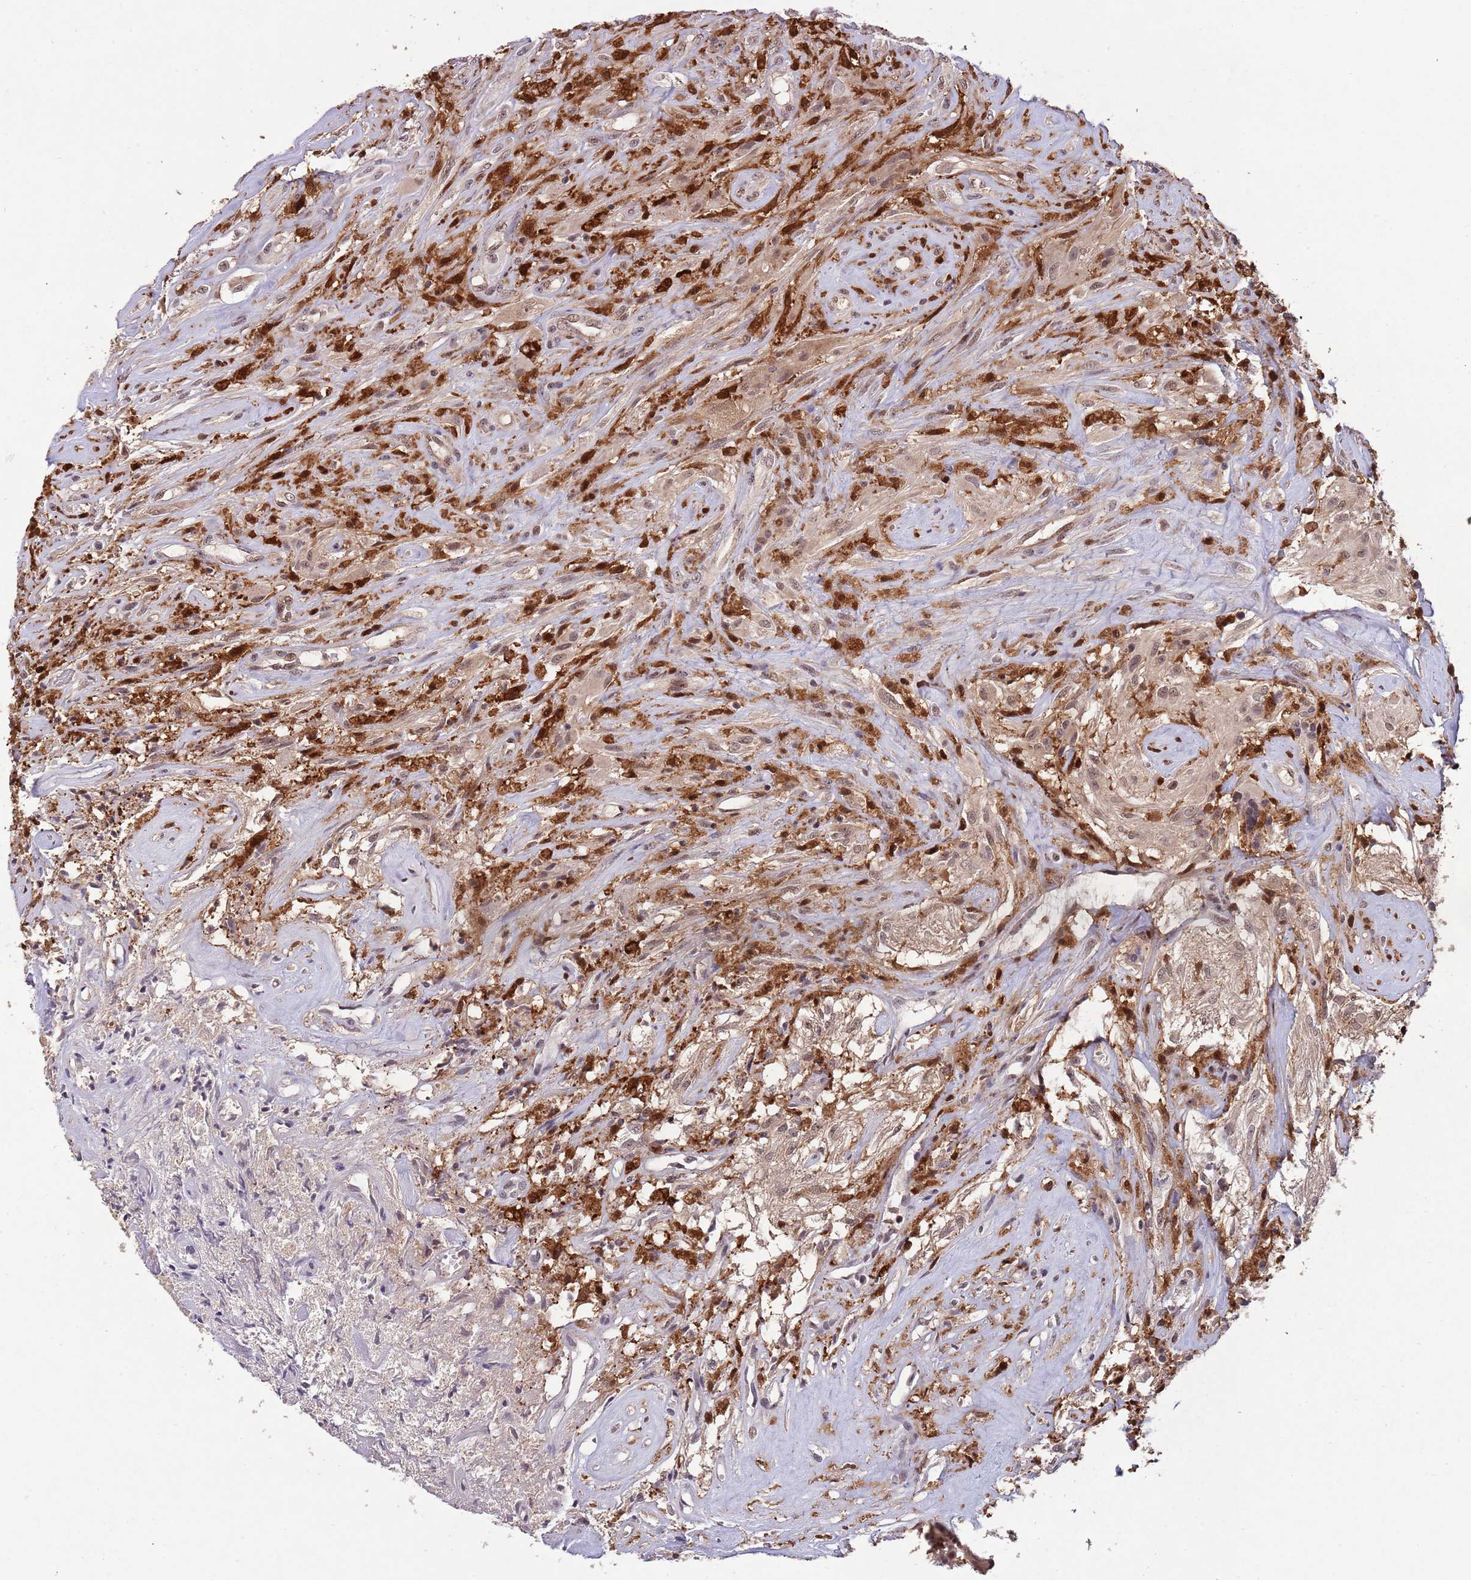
{"staining": {"intensity": "moderate", "quantity": ">75%", "location": "cytoplasmic/membranous,nuclear"}, "tissue": "glioma", "cell_type": "Tumor cells", "image_type": "cancer", "snomed": [{"axis": "morphology", "description": "Glioma, malignant, High grade"}, {"axis": "topography", "description": "Brain"}], "caption": "The histopathology image demonstrates immunohistochemical staining of high-grade glioma (malignant). There is moderate cytoplasmic/membranous and nuclear expression is present in about >75% of tumor cells.", "gene": "ZNF639", "patient": {"sex": "male", "age": 56}}